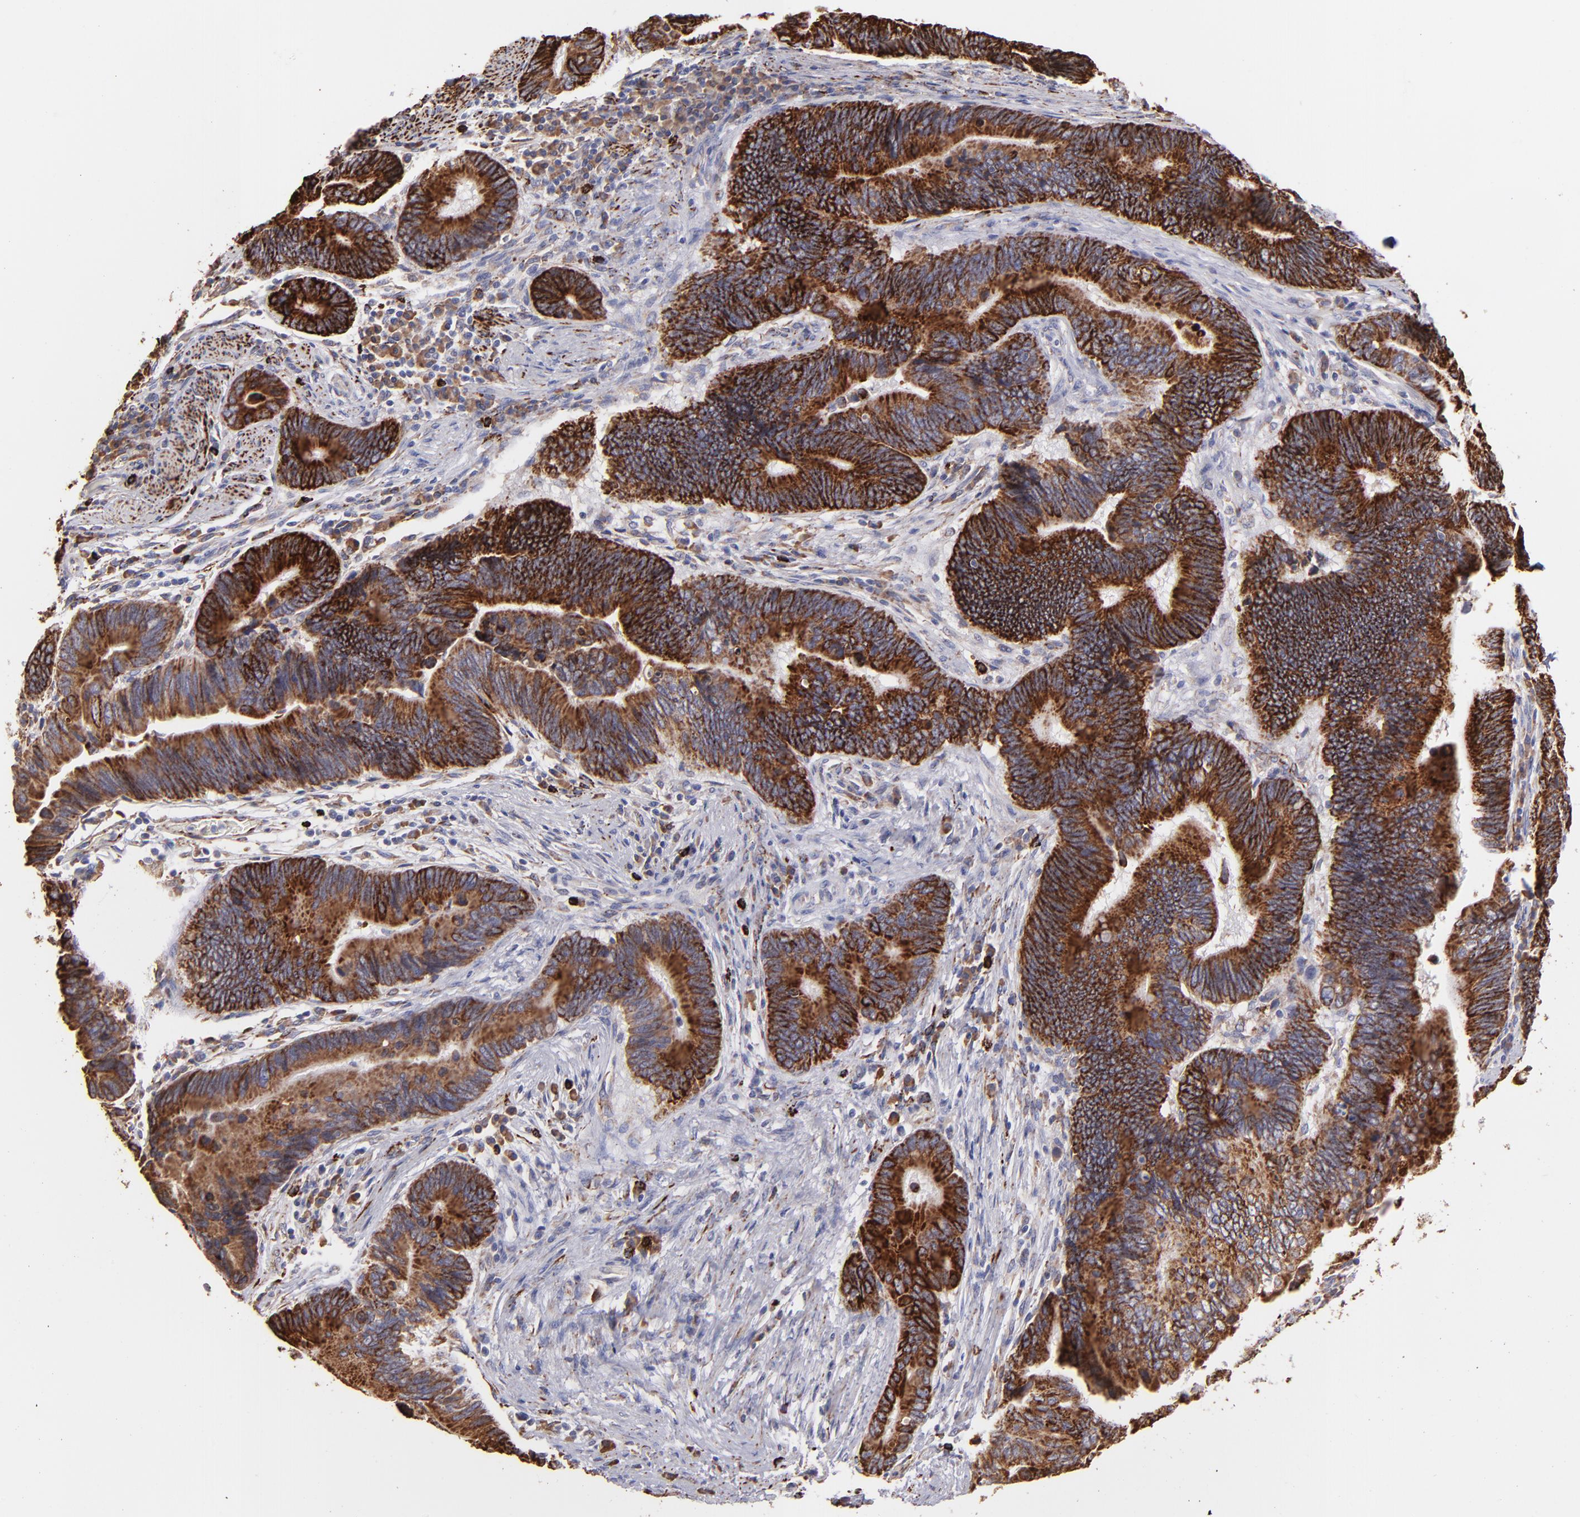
{"staining": {"intensity": "strong", "quantity": ">75%", "location": "cytoplasmic/membranous"}, "tissue": "pancreatic cancer", "cell_type": "Tumor cells", "image_type": "cancer", "snomed": [{"axis": "morphology", "description": "Adenocarcinoma, NOS"}, {"axis": "topography", "description": "Pancreas"}], "caption": "Immunohistochemical staining of human pancreatic cancer (adenocarcinoma) displays strong cytoplasmic/membranous protein staining in approximately >75% of tumor cells. (DAB IHC with brightfield microscopy, high magnification).", "gene": "MAOB", "patient": {"sex": "female", "age": 70}}